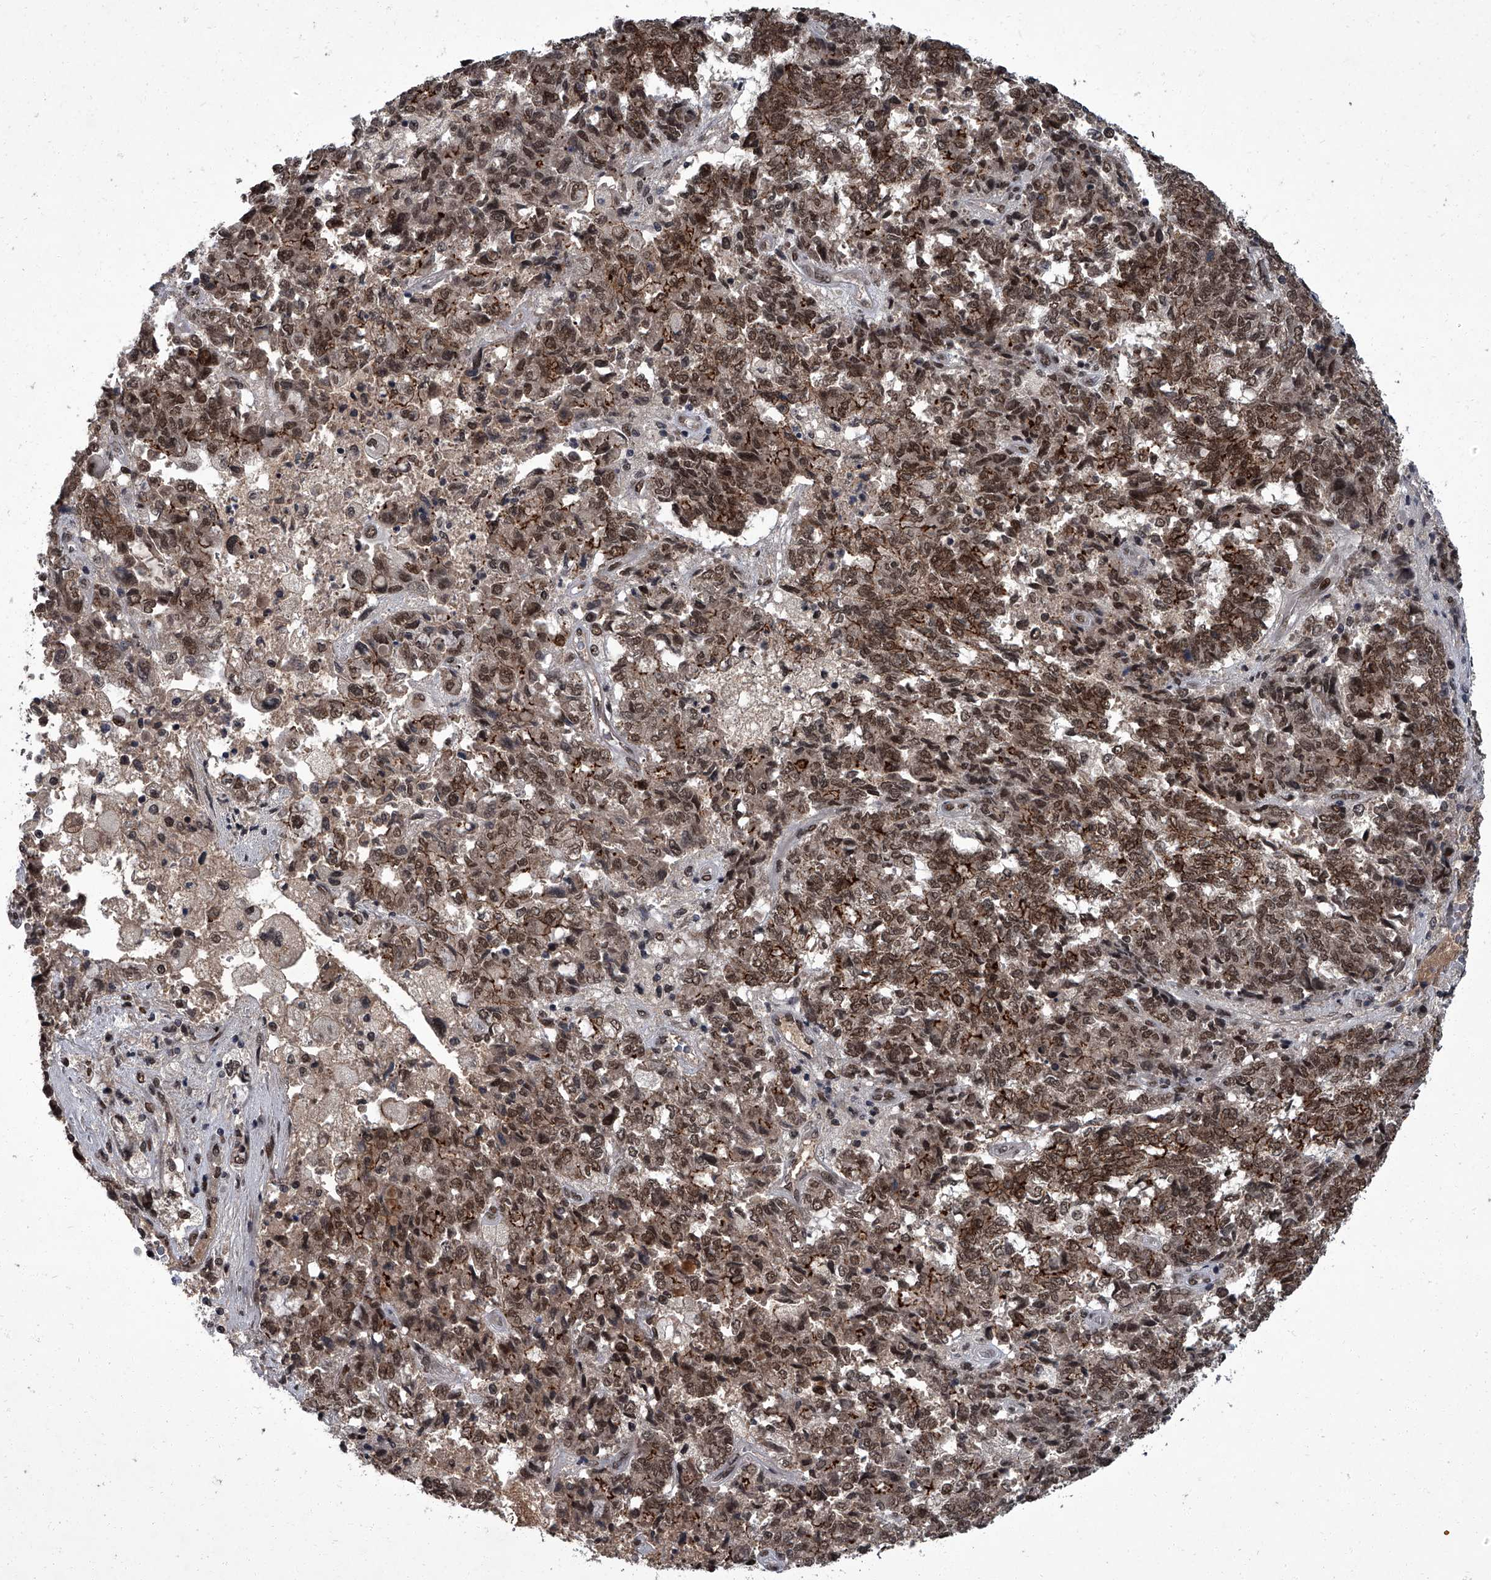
{"staining": {"intensity": "strong", "quantity": ">75%", "location": "cytoplasmic/membranous,nuclear"}, "tissue": "endometrial cancer", "cell_type": "Tumor cells", "image_type": "cancer", "snomed": [{"axis": "morphology", "description": "Adenocarcinoma, NOS"}, {"axis": "topography", "description": "Endometrium"}], "caption": "The immunohistochemical stain shows strong cytoplasmic/membranous and nuclear positivity in tumor cells of endometrial cancer tissue.", "gene": "ZNF518B", "patient": {"sex": "female", "age": 80}}